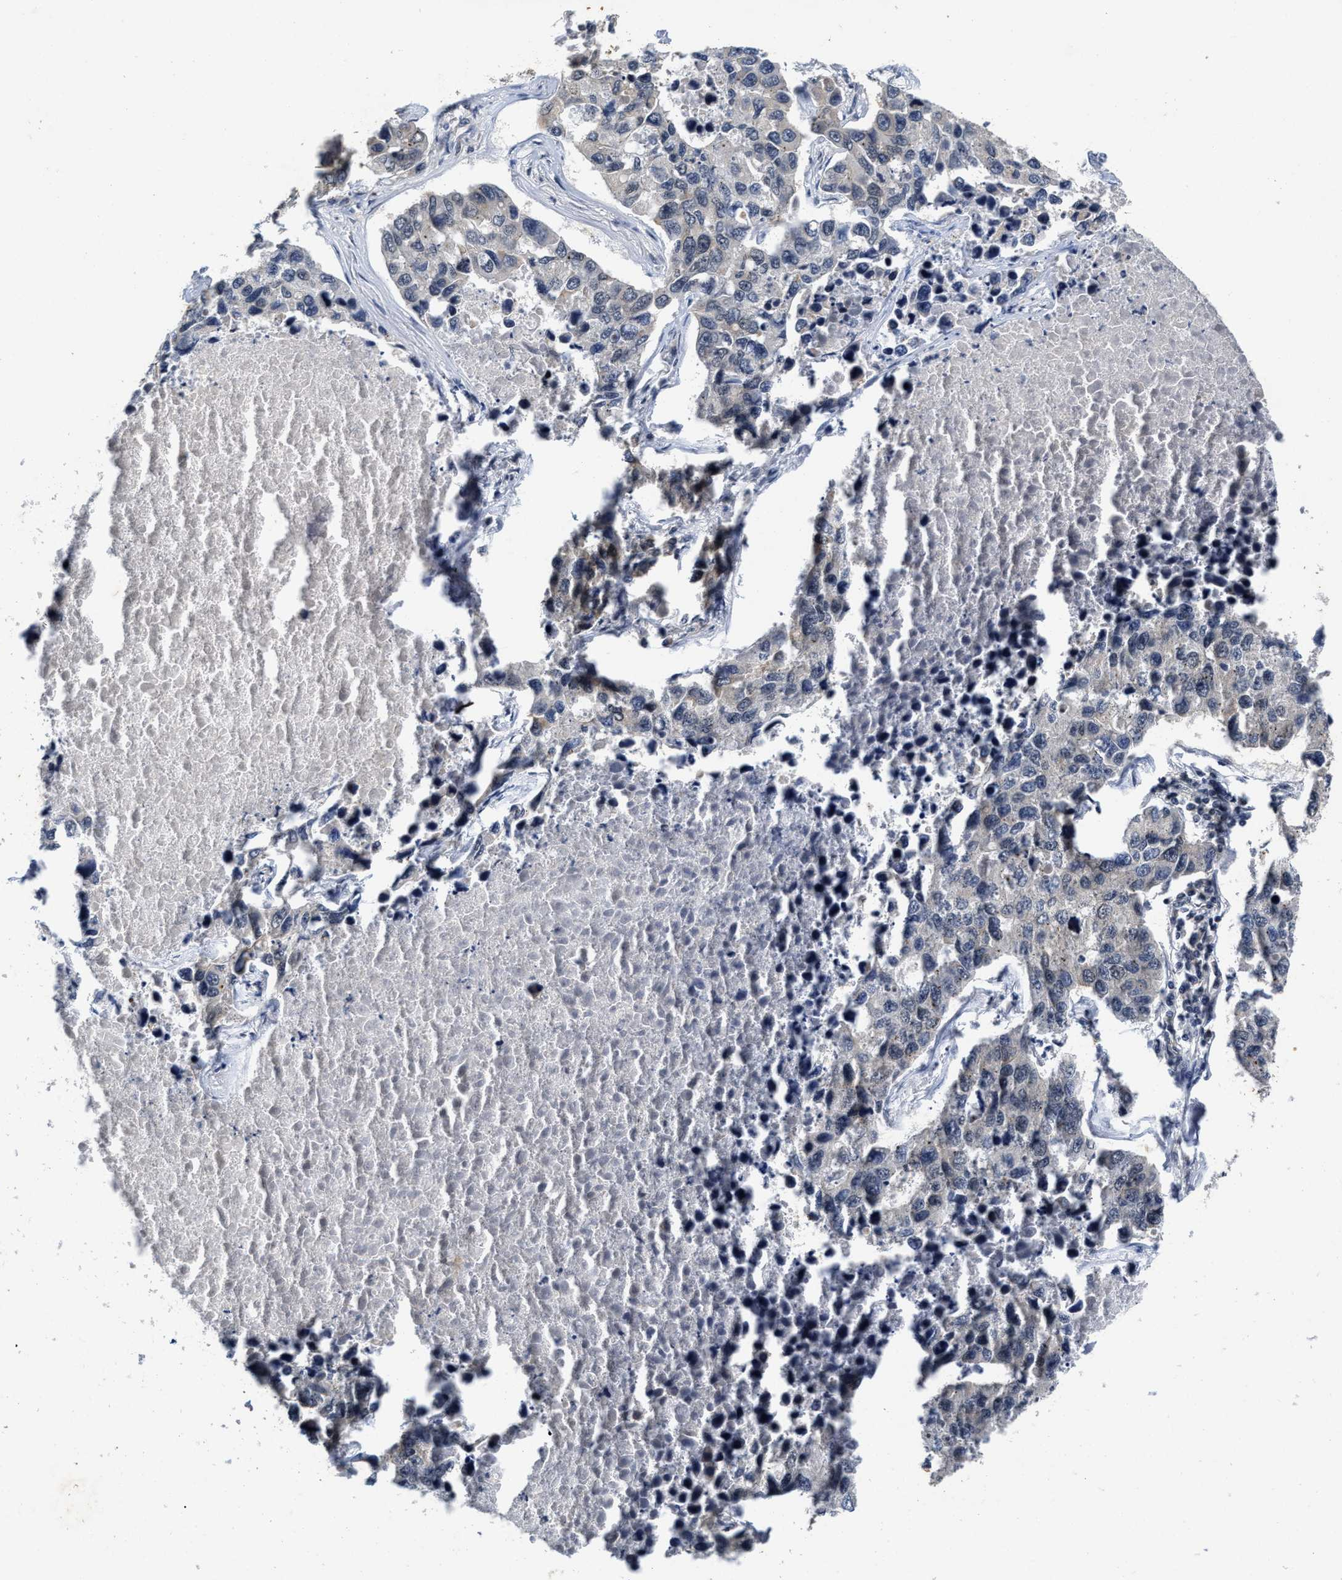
{"staining": {"intensity": "negative", "quantity": "none", "location": "none"}, "tissue": "lung cancer", "cell_type": "Tumor cells", "image_type": "cancer", "snomed": [{"axis": "morphology", "description": "Adenocarcinoma, NOS"}, {"axis": "topography", "description": "Lung"}], "caption": "IHC histopathology image of human lung cancer stained for a protein (brown), which displays no positivity in tumor cells.", "gene": "INIP", "patient": {"sex": "male", "age": 64}}